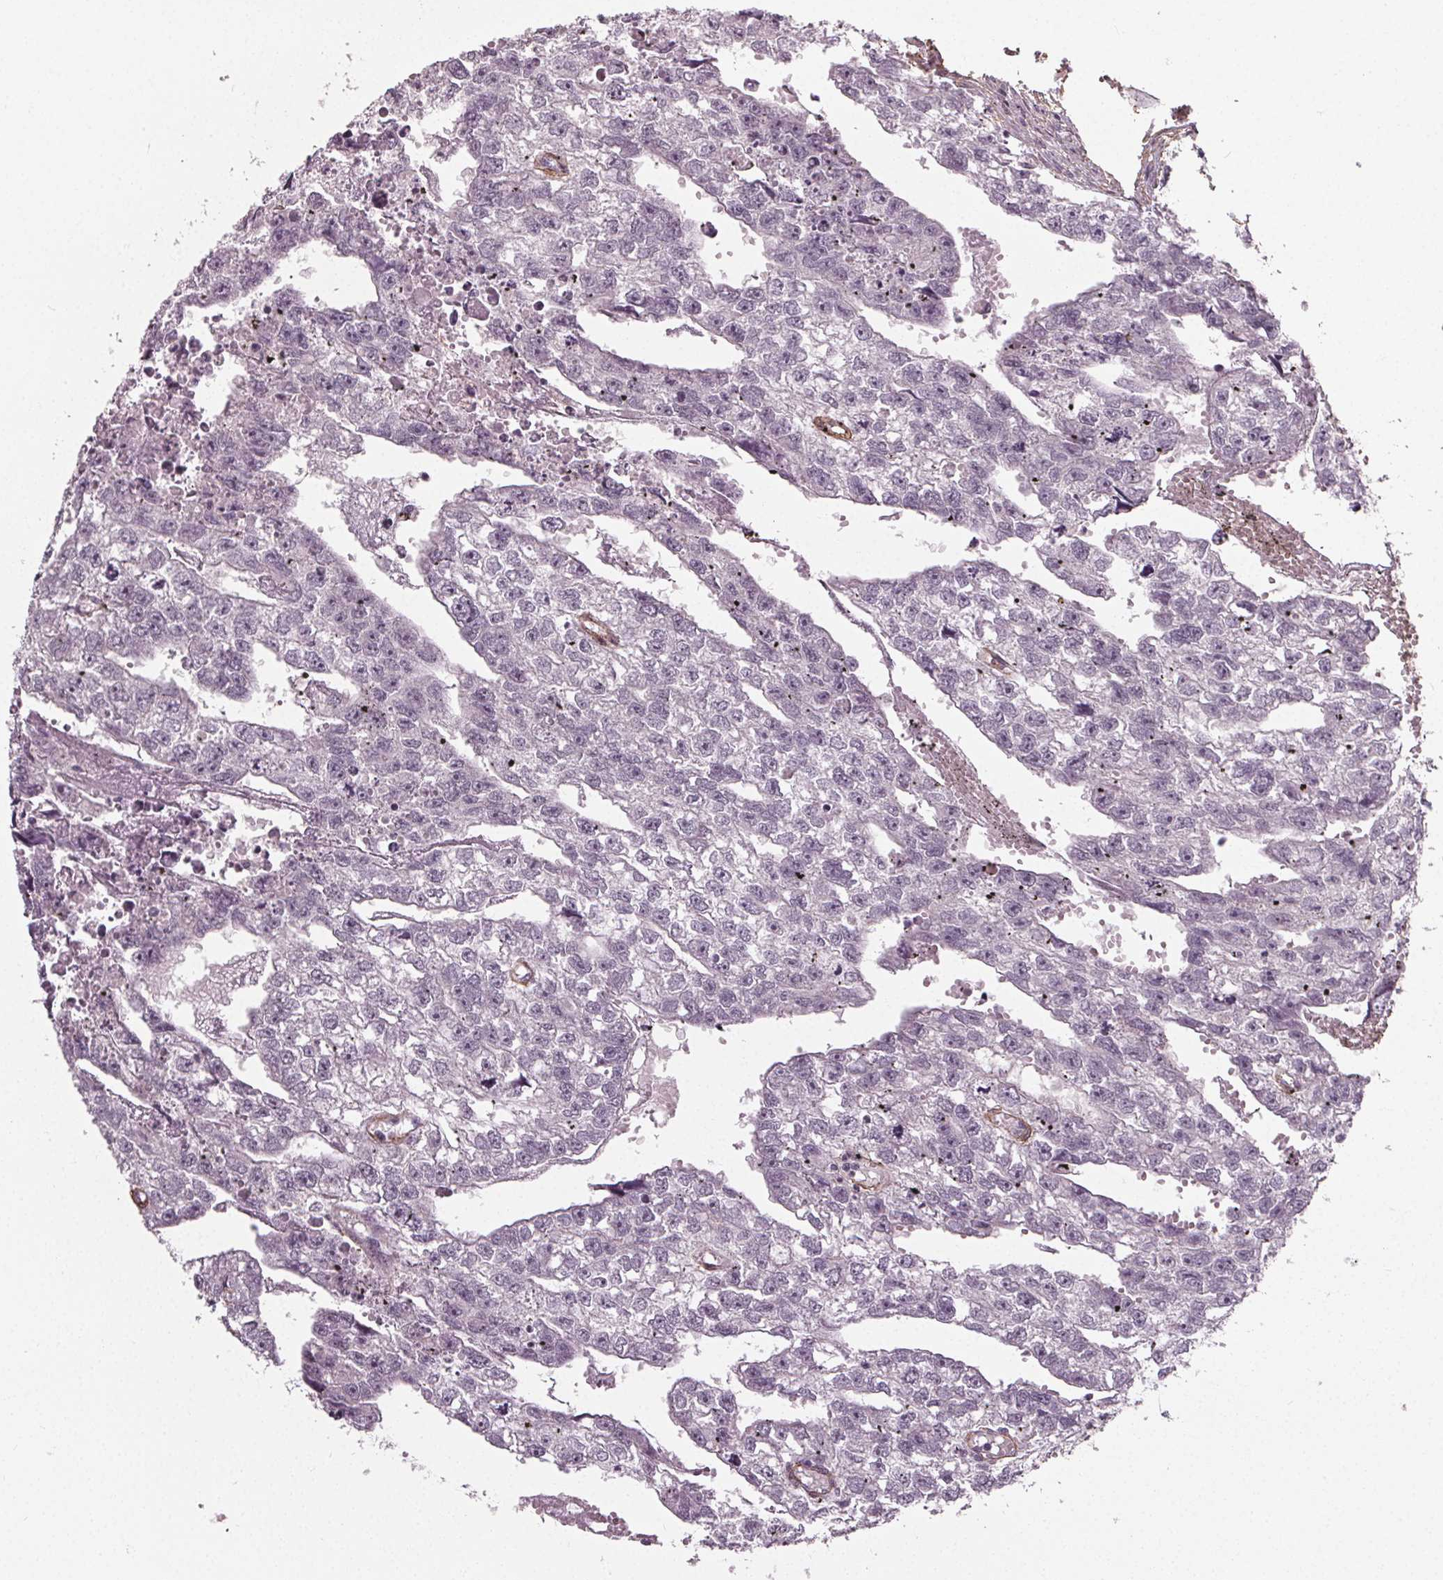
{"staining": {"intensity": "negative", "quantity": "none", "location": "none"}, "tissue": "testis cancer", "cell_type": "Tumor cells", "image_type": "cancer", "snomed": [{"axis": "morphology", "description": "Carcinoma, Embryonal, NOS"}, {"axis": "morphology", "description": "Teratoma, malignant, NOS"}, {"axis": "topography", "description": "Testis"}], "caption": "Human testis cancer stained for a protein using immunohistochemistry shows no expression in tumor cells.", "gene": "PKP1", "patient": {"sex": "male", "age": 44}}